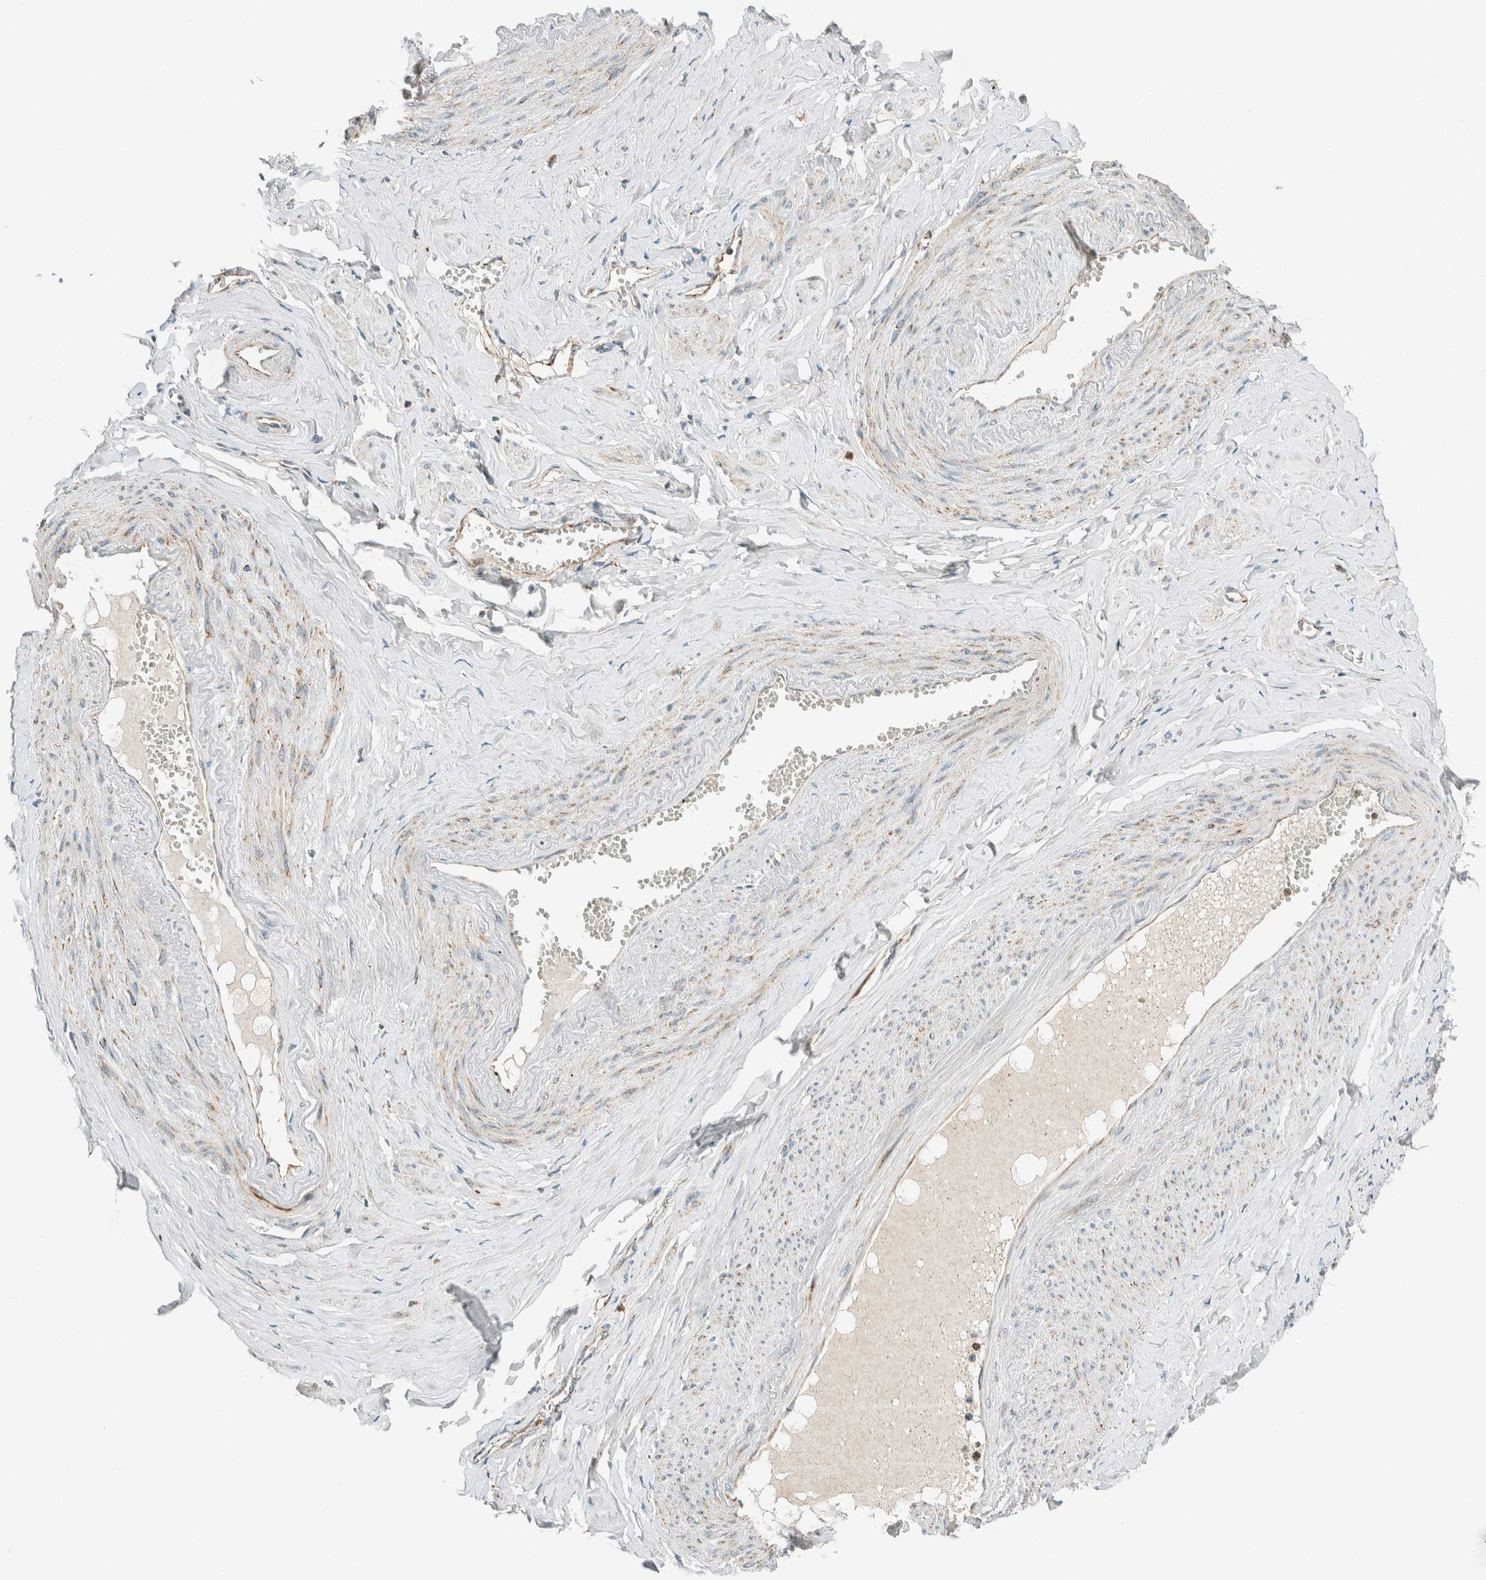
{"staining": {"intensity": "moderate", "quantity": ">75%", "location": "cytoplasmic/membranous"}, "tissue": "adipose tissue", "cell_type": "Adipocytes", "image_type": "normal", "snomed": [{"axis": "morphology", "description": "Normal tissue, NOS"}, {"axis": "topography", "description": "Vascular tissue"}, {"axis": "topography", "description": "Fallopian tube"}, {"axis": "topography", "description": "Ovary"}], "caption": "Adipose tissue stained with DAB IHC shows medium levels of moderate cytoplasmic/membranous positivity in about >75% of adipocytes. The staining was performed using DAB (3,3'-diaminobenzidine), with brown indicating positive protein expression. Nuclei are stained blue with hematoxylin.", "gene": "SPAG5", "patient": {"sex": "female", "age": 67}}